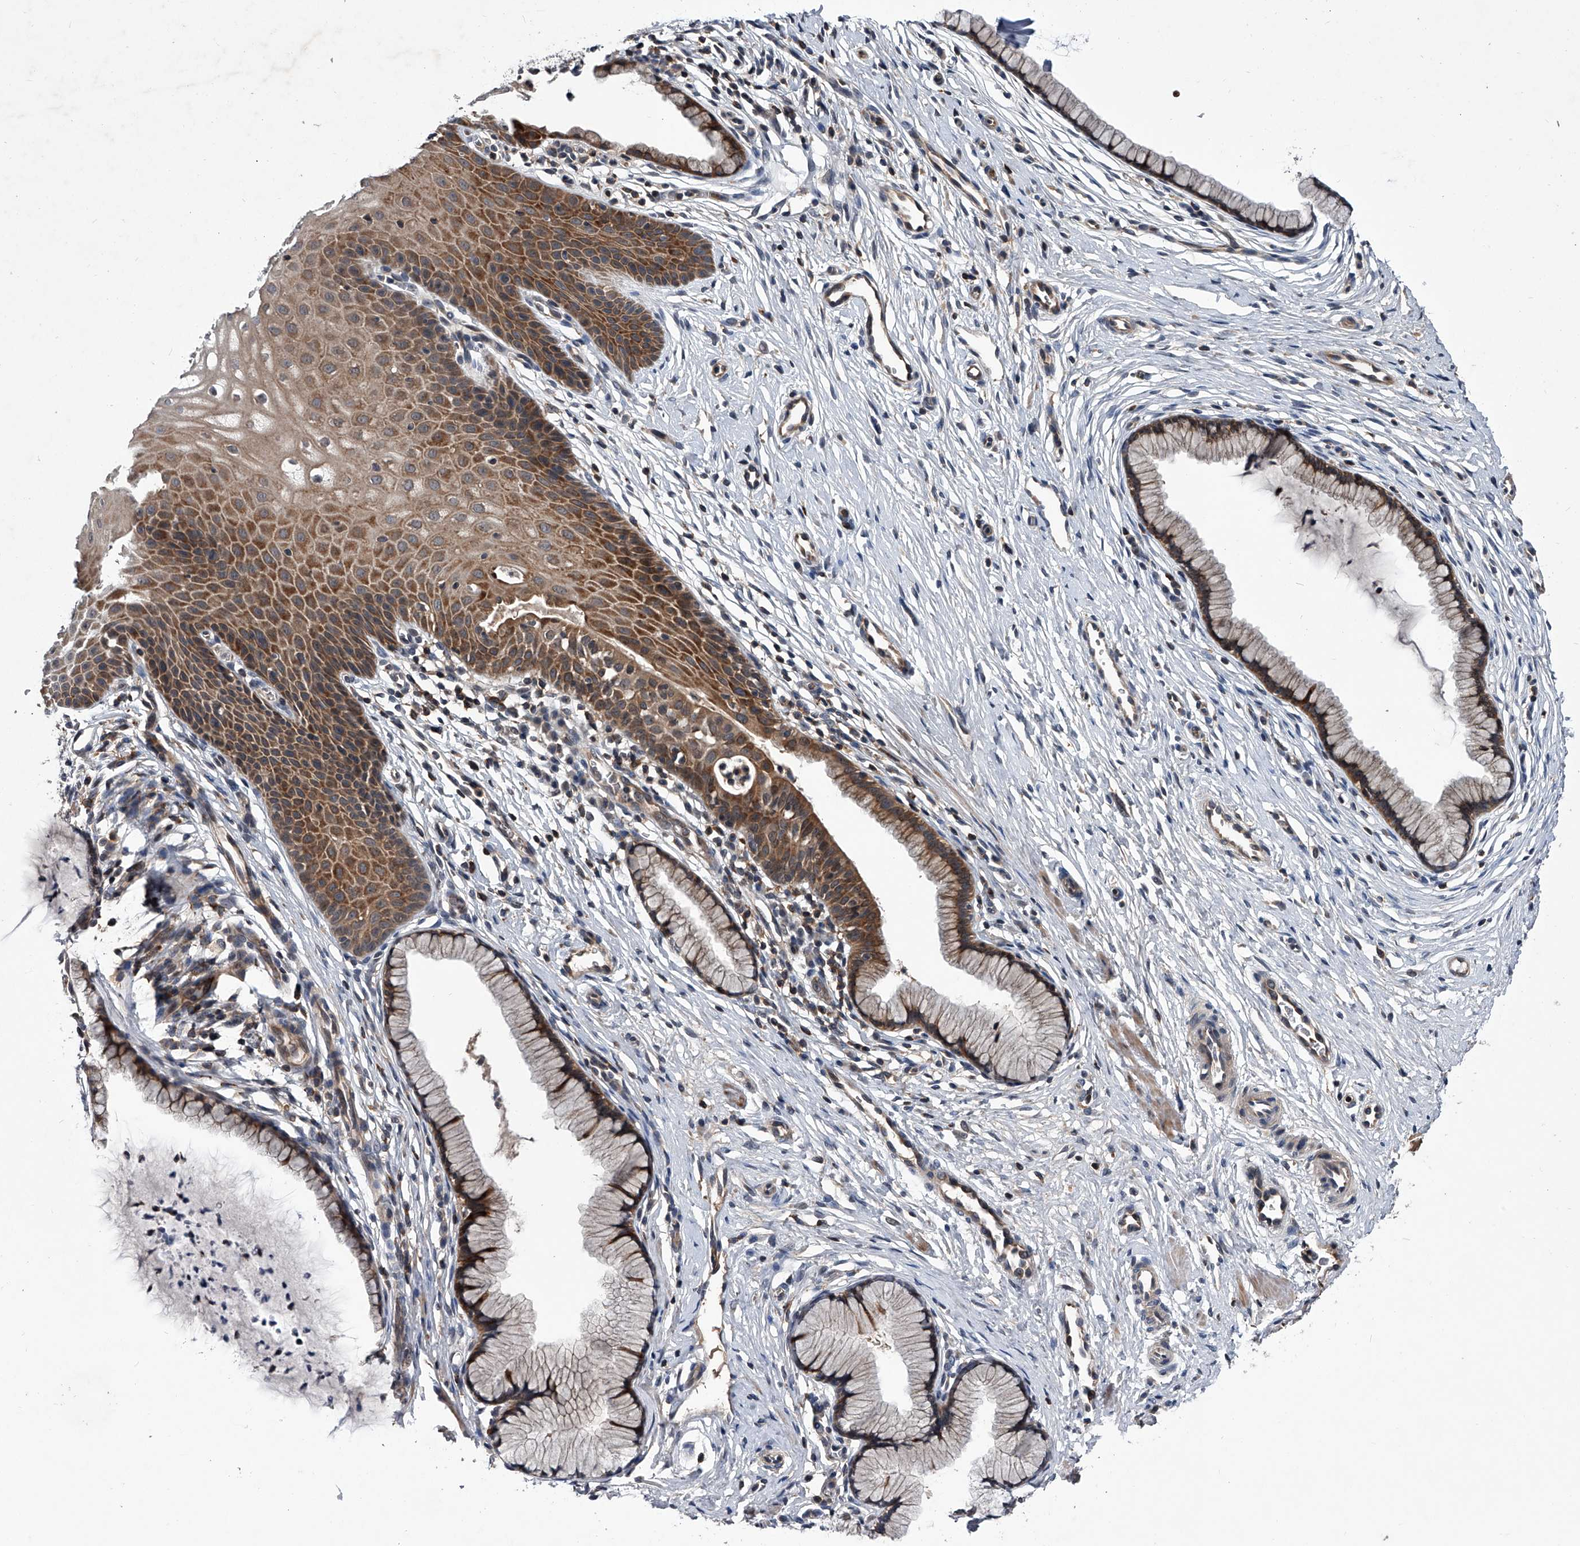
{"staining": {"intensity": "weak", "quantity": "25%-75%", "location": "cytoplasmic/membranous"}, "tissue": "cervix", "cell_type": "Glandular cells", "image_type": "normal", "snomed": [{"axis": "morphology", "description": "Normal tissue, NOS"}, {"axis": "topography", "description": "Cervix"}], "caption": "The micrograph exhibits a brown stain indicating the presence of a protein in the cytoplasmic/membranous of glandular cells in cervix.", "gene": "ZNF30", "patient": {"sex": "female", "age": 36}}